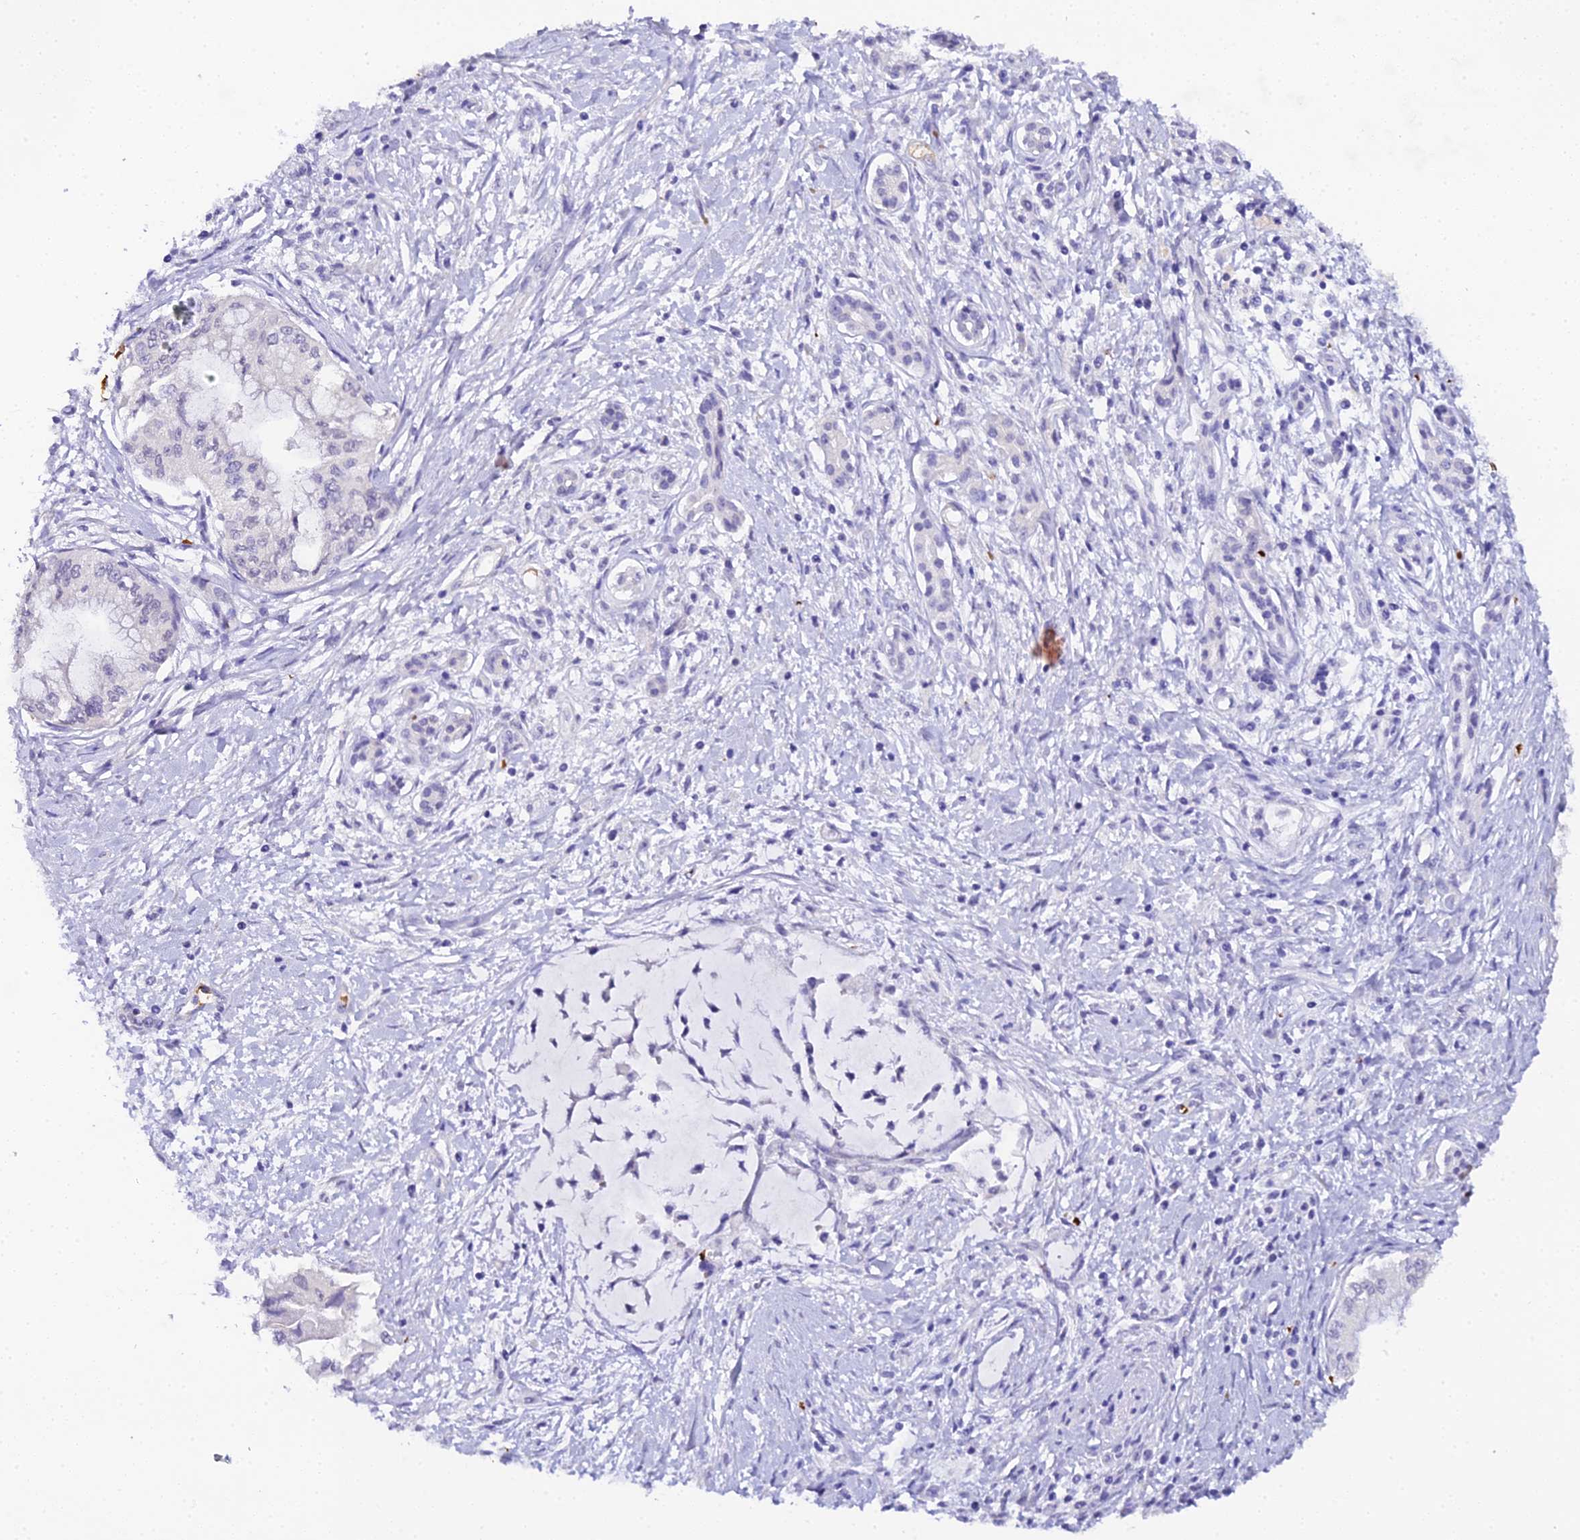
{"staining": {"intensity": "negative", "quantity": "none", "location": "none"}, "tissue": "pancreatic cancer", "cell_type": "Tumor cells", "image_type": "cancer", "snomed": [{"axis": "morphology", "description": "Adenocarcinoma, NOS"}, {"axis": "topography", "description": "Pancreas"}], "caption": "DAB (3,3'-diaminobenzidine) immunohistochemical staining of human adenocarcinoma (pancreatic) reveals no significant staining in tumor cells.", "gene": "CFAP45", "patient": {"sex": "male", "age": 46}}